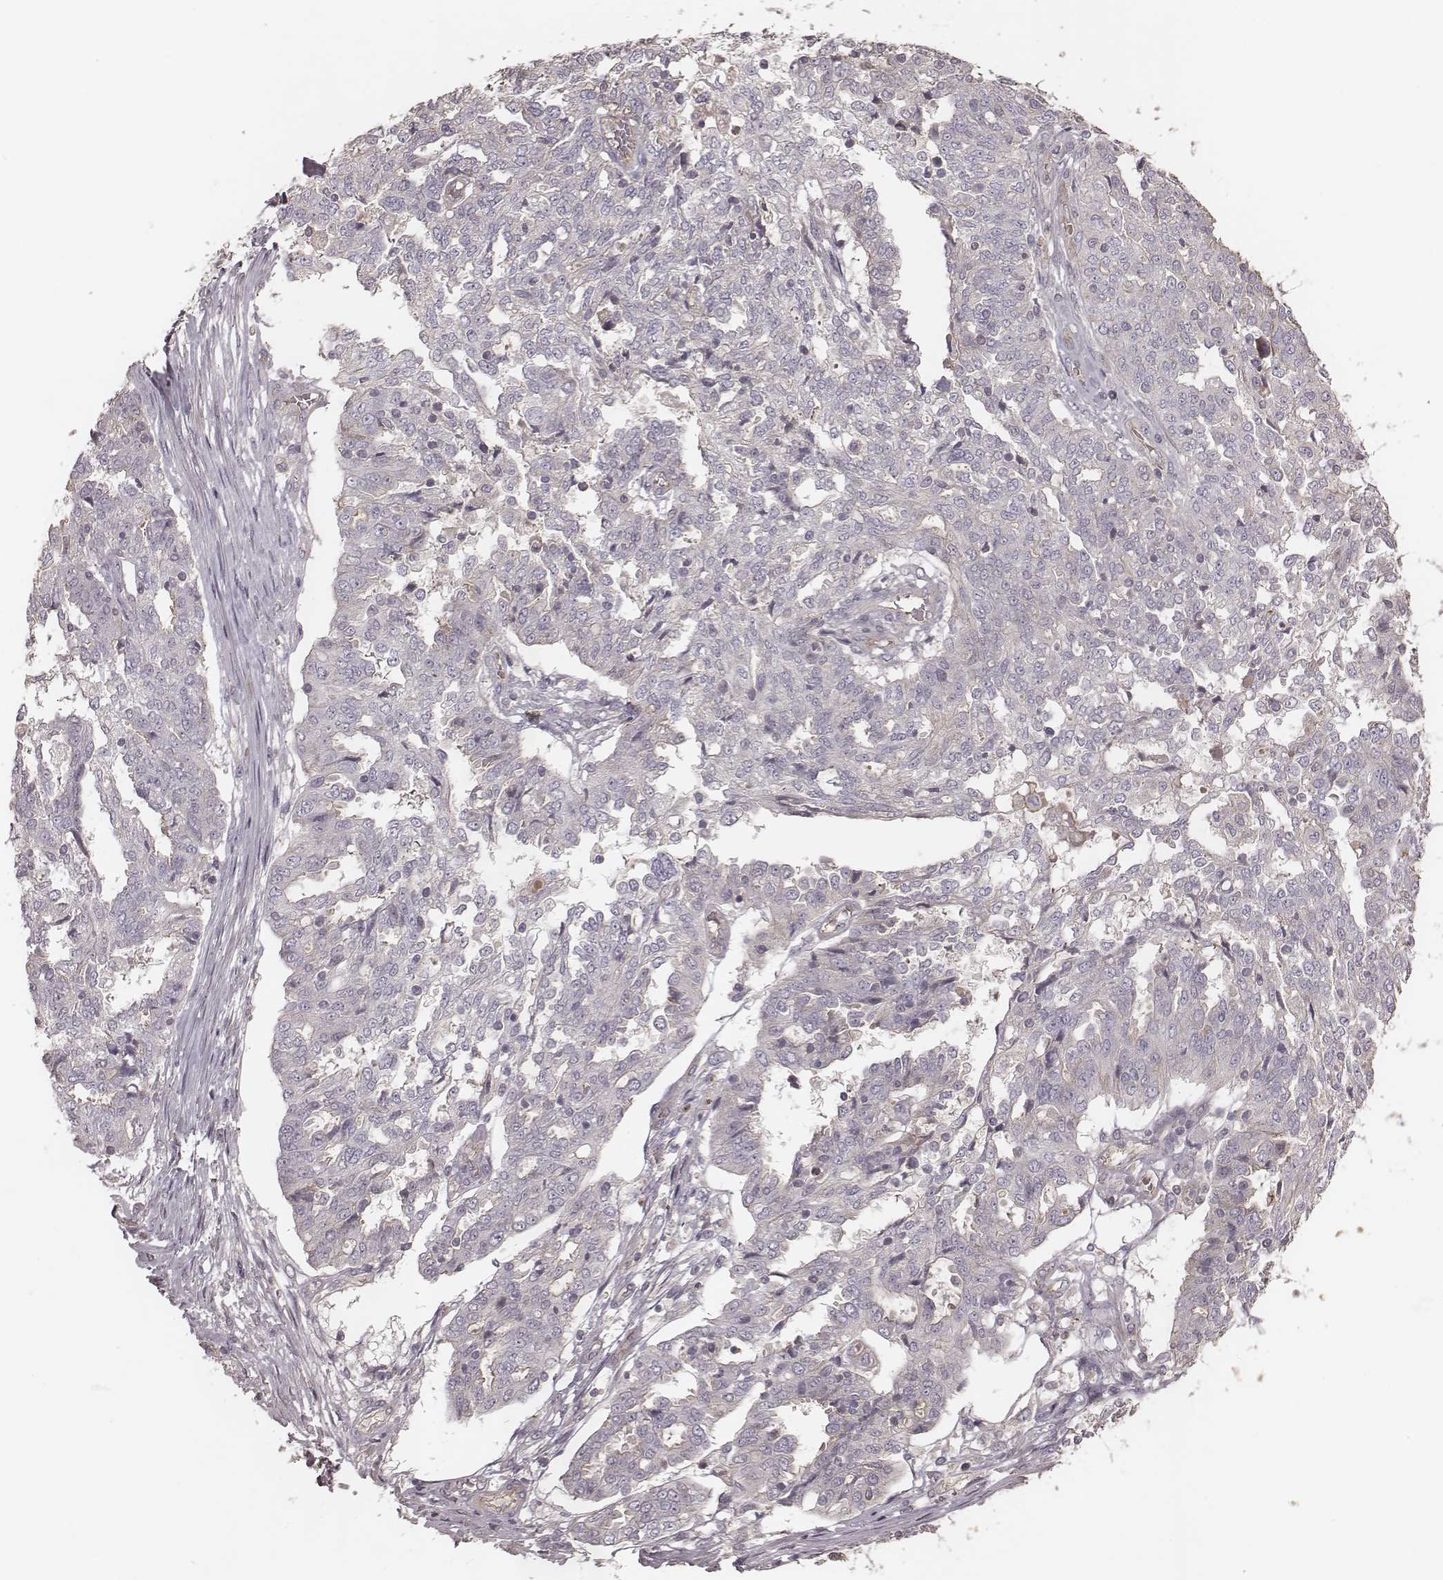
{"staining": {"intensity": "negative", "quantity": "none", "location": "none"}, "tissue": "ovarian cancer", "cell_type": "Tumor cells", "image_type": "cancer", "snomed": [{"axis": "morphology", "description": "Cystadenocarcinoma, serous, NOS"}, {"axis": "topography", "description": "Ovary"}], "caption": "An immunohistochemistry (IHC) photomicrograph of ovarian cancer (serous cystadenocarcinoma) is shown. There is no staining in tumor cells of ovarian cancer (serous cystadenocarcinoma).", "gene": "OTOGL", "patient": {"sex": "female", "age": 67}}